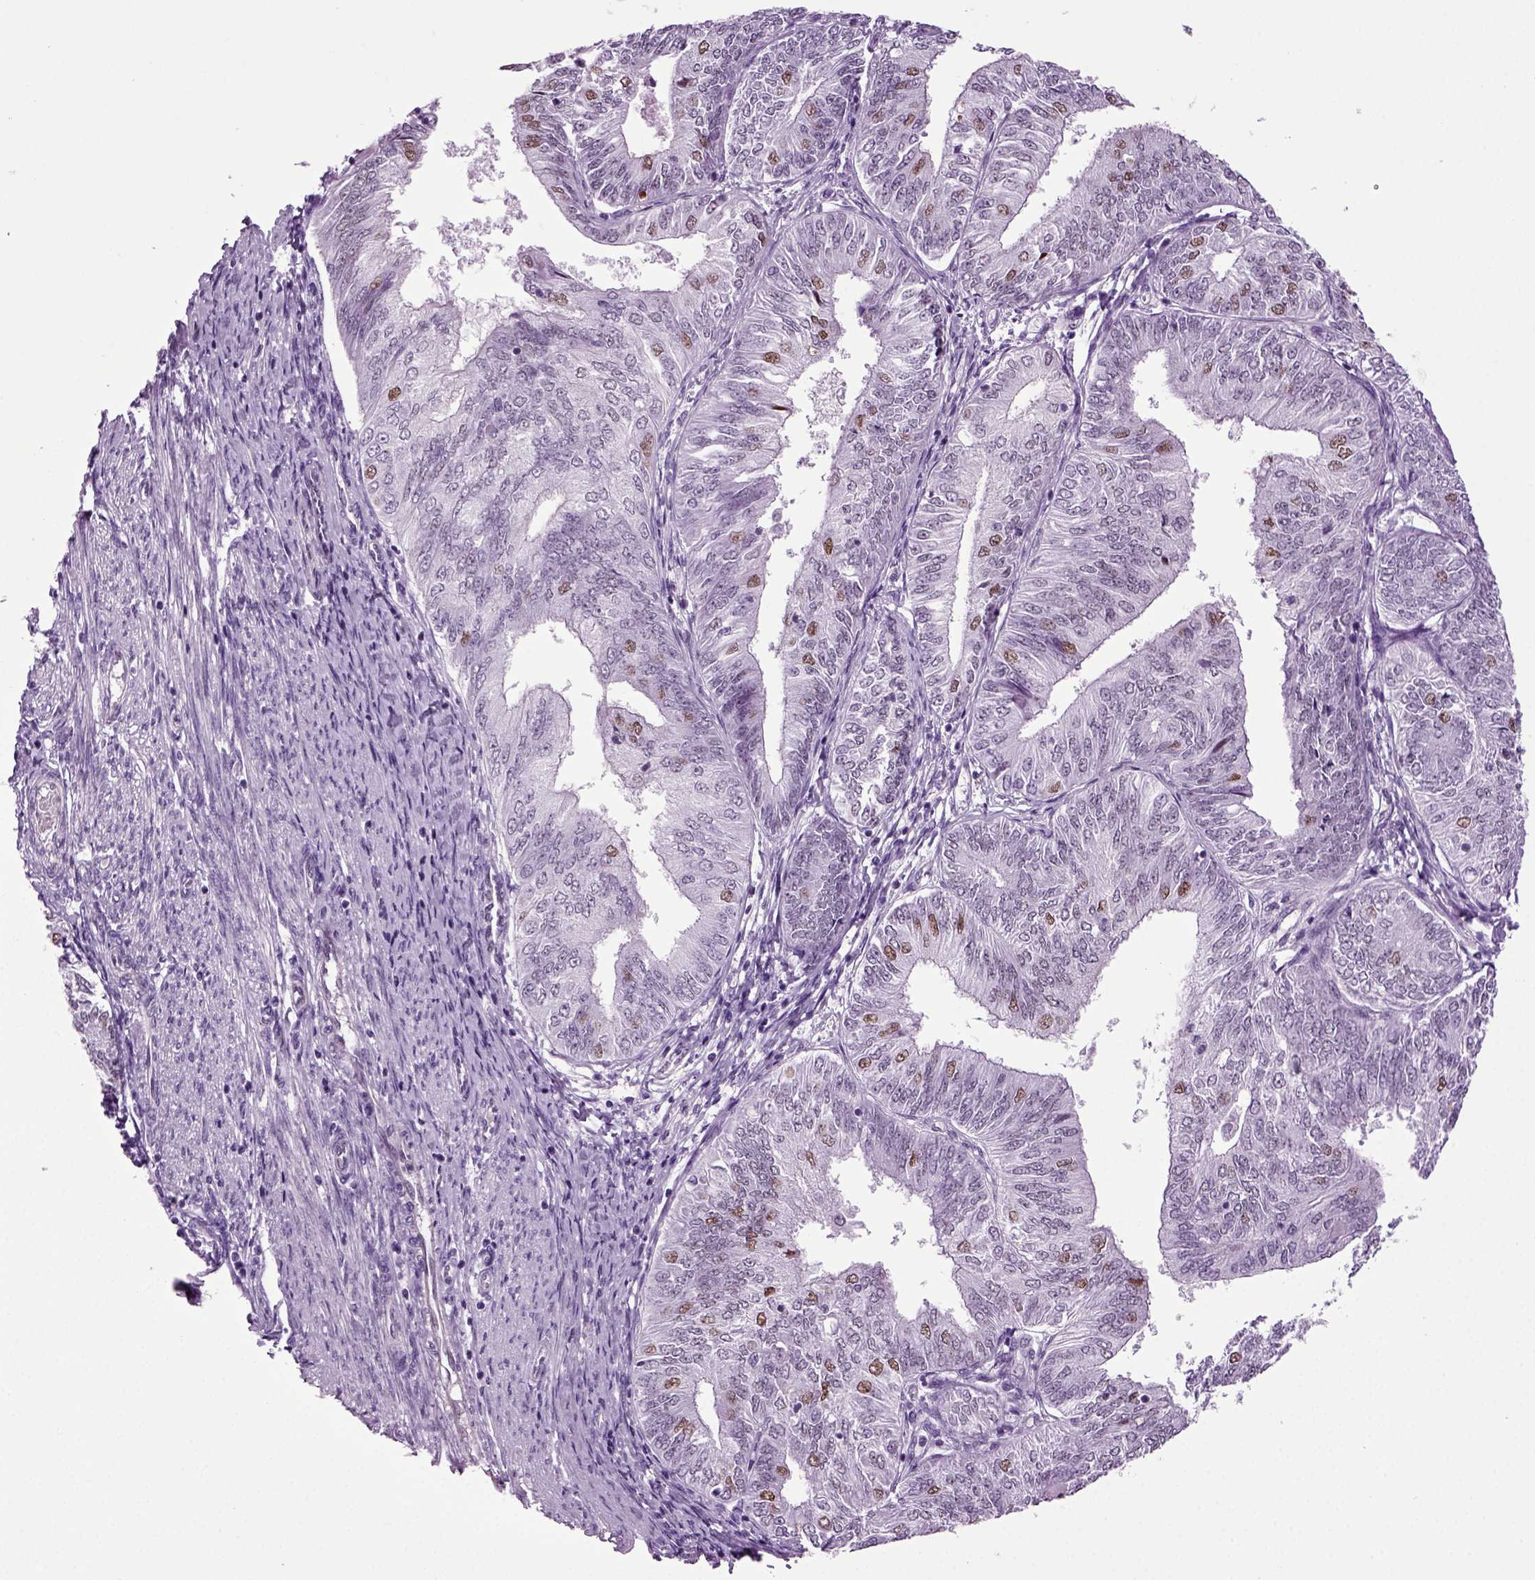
{"staining": {"intensity": "strong", "quantity": "<25%", "location": "nuclear"}, "tissue": "endometrial cancer", "cell_type": "Tumor cells", "image_type": "cancer", "snomed": [{"axis": "morphology", "description": "Adenocarcinoma, NOS"}, {"axis": "topography", "description": "Endometrium"}], "caption": "Strong nuclear protein positivity is identified in approximately <25% of tumor cells in endometrial cancer.", "gene": "RFX3", "patient": {"sex": "female", "age": 58}}